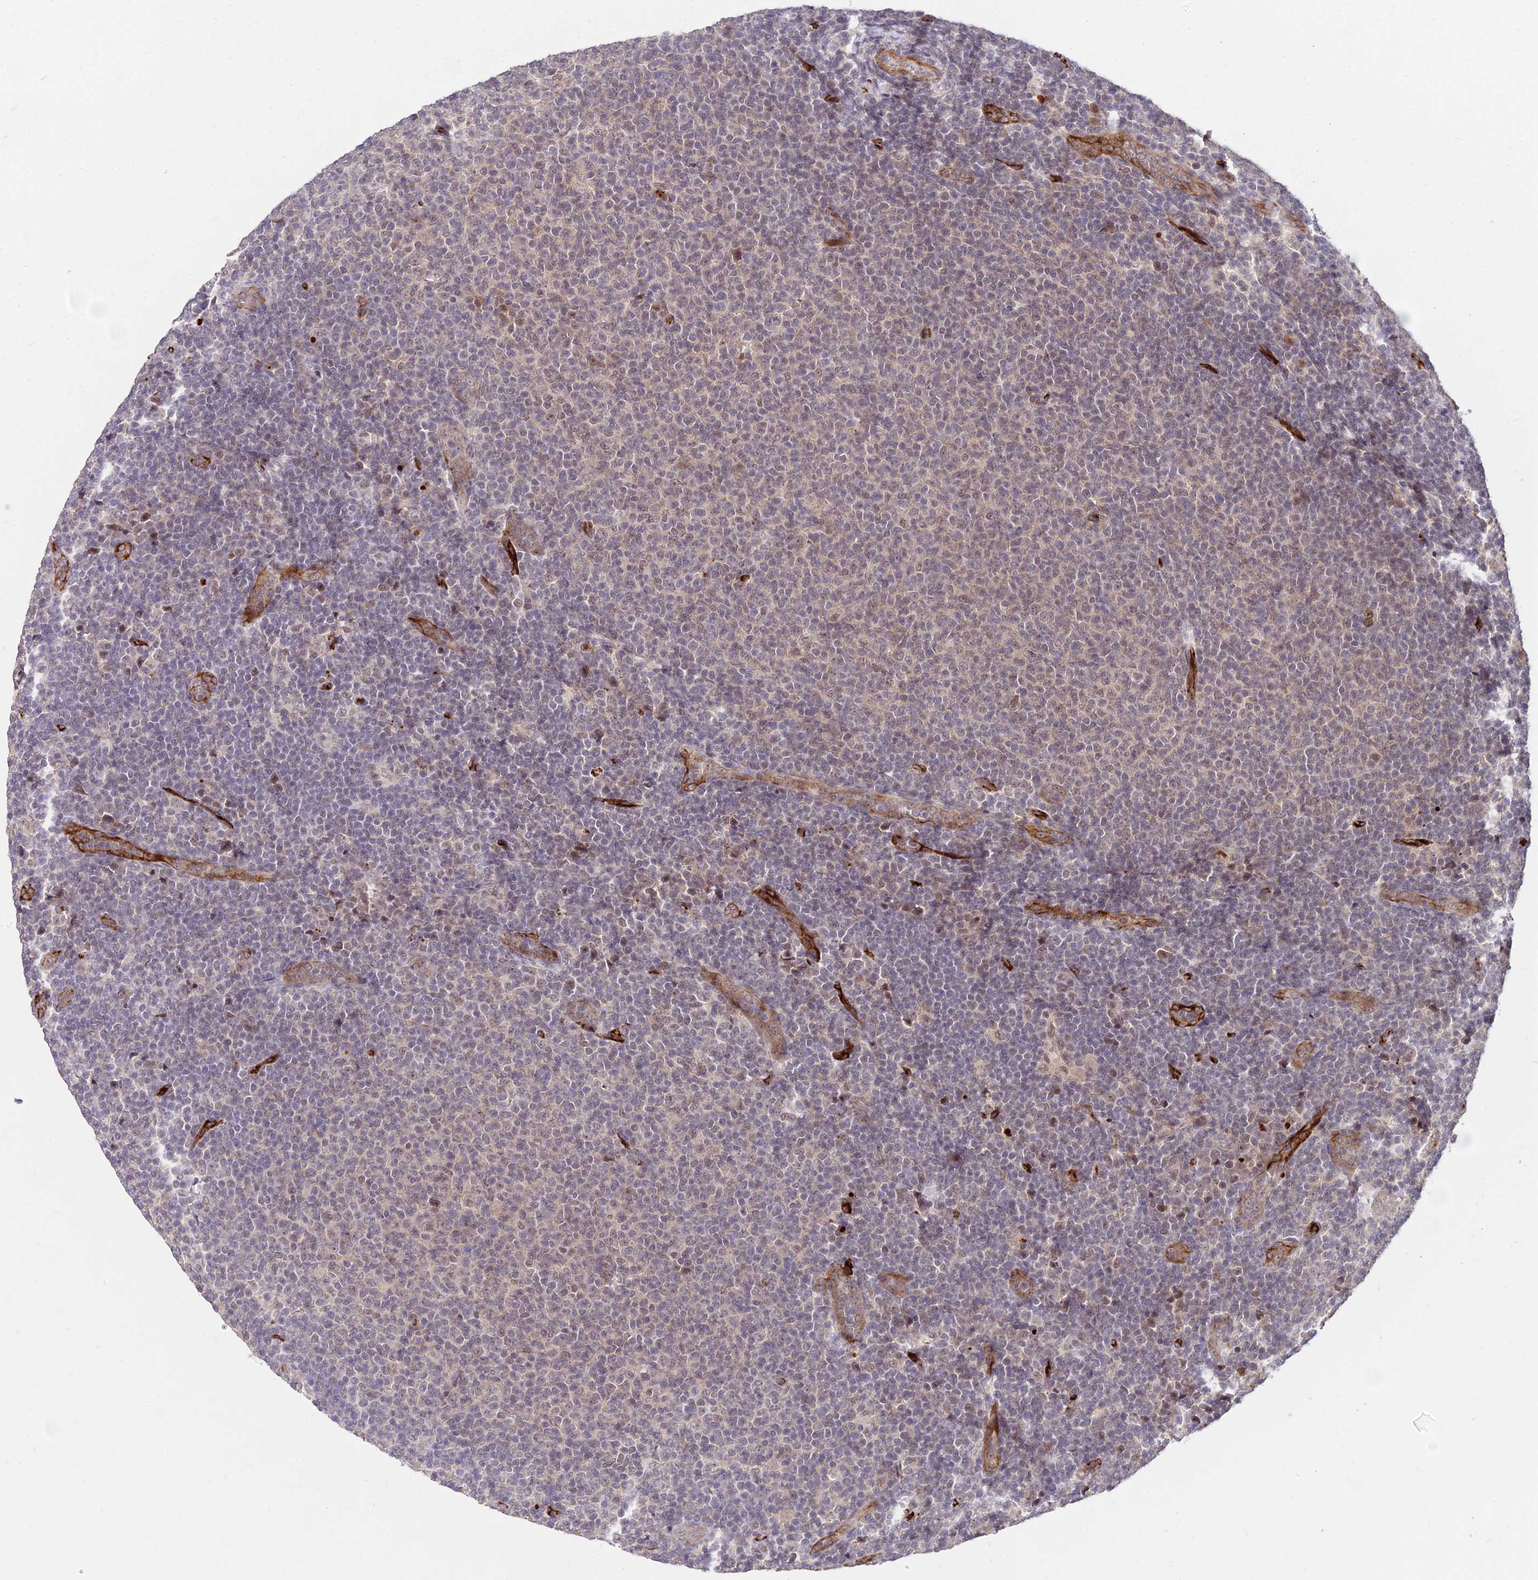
{"staining": {"intensity": "weak", "quantity": "25%-75%", "location": "nuclear"}, "tissue": "lymphoma", "cell_type": "Tumor cells", "image_type": "cancer", "snomed": [{"axis": "morphology", "description": "Malignant lymphoma, non-Hodgkin's type, Low grade"}, {"axis": "topography", "description": "Lymph node"}], "caption": "A brown stain shows weak nuclear staining of a protein in malignant lymphoma, non-Hodgkin's type (low-grade) tumor cells. (DAB (3,3'-diaminobenzidine) IHC with brightfield microscopy, high magnification).", "gene": "ZNF85", "patient": {"sex": "male", "age": 66}}